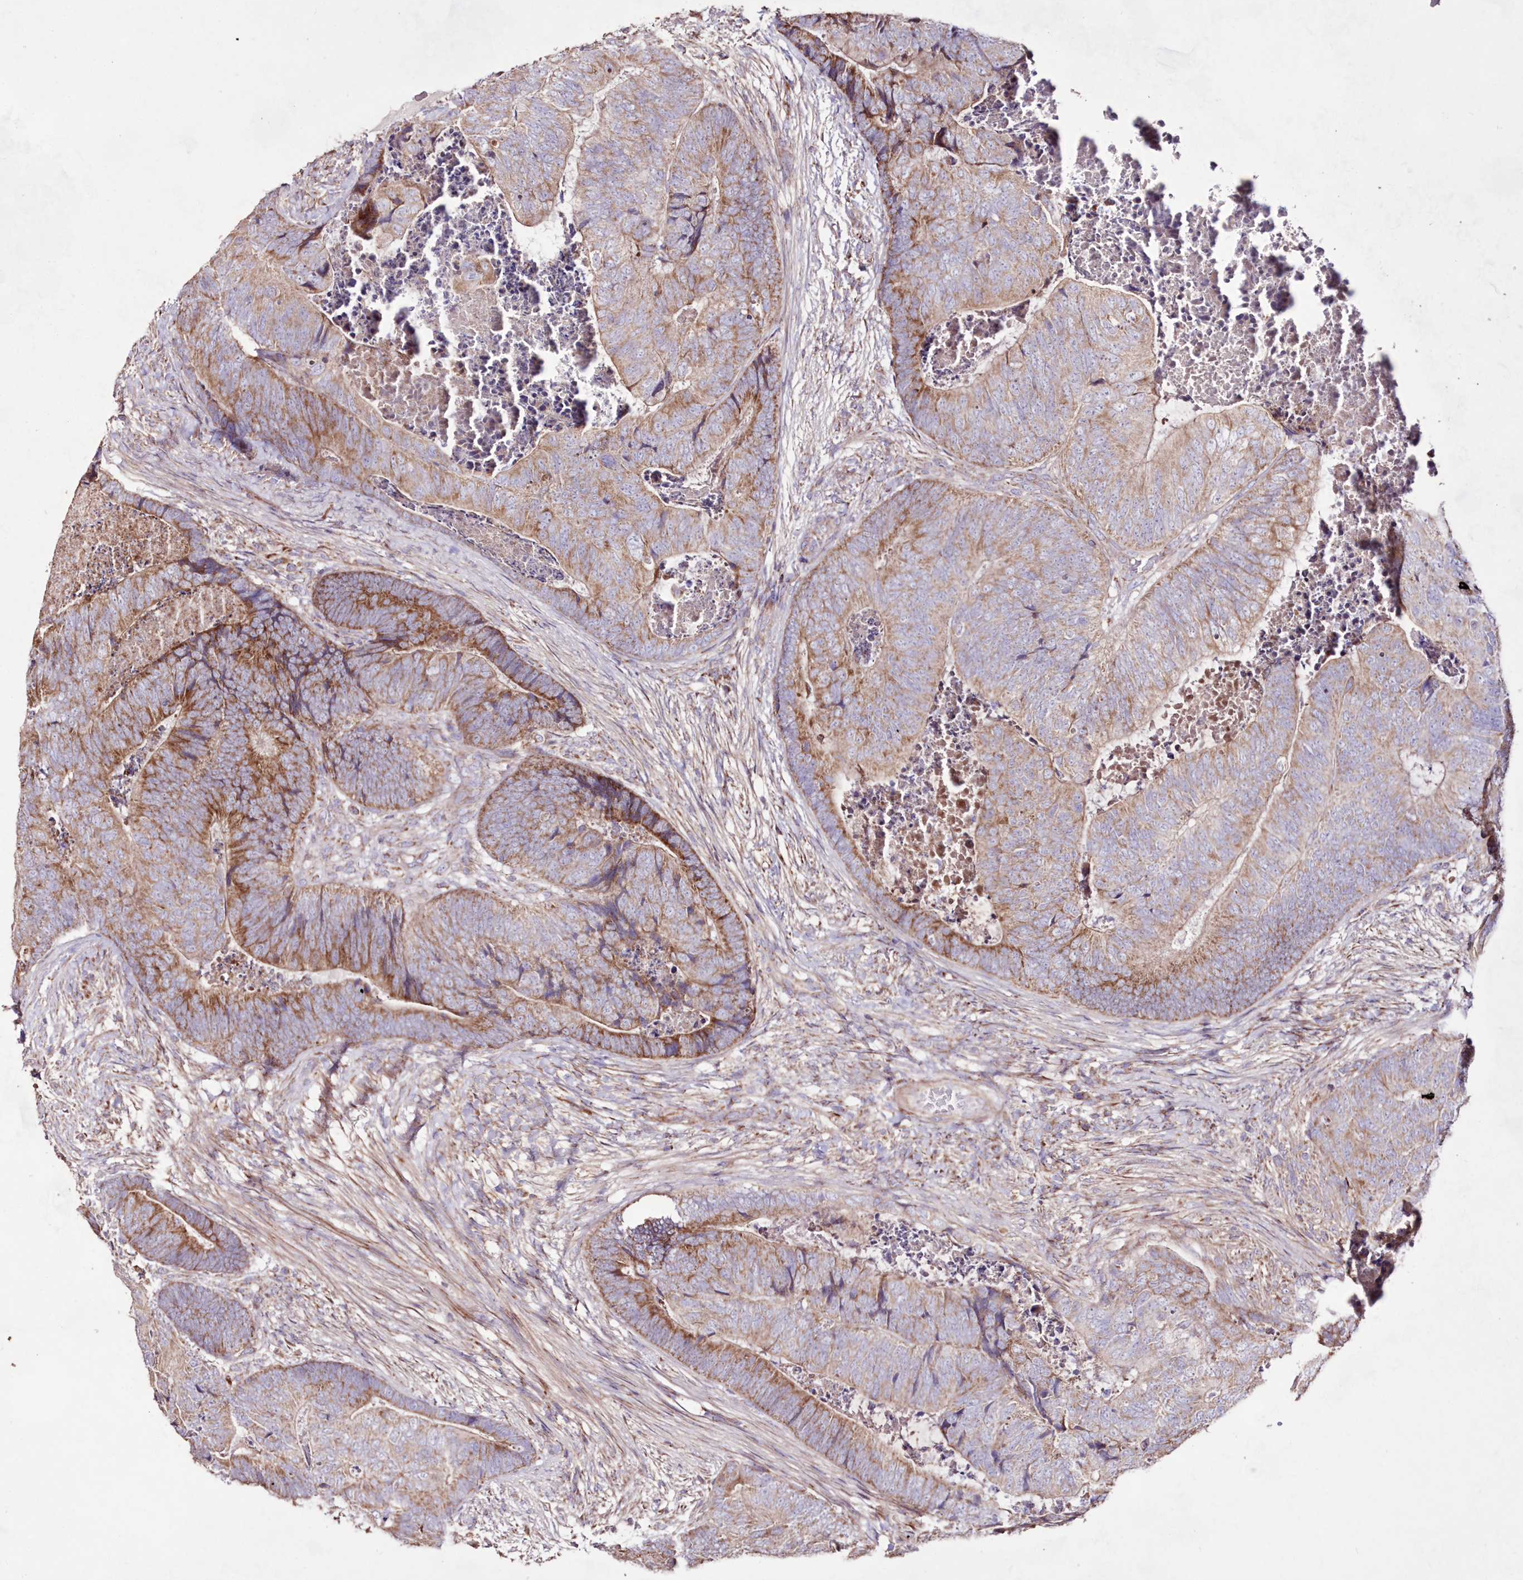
{"staining": {"intensity": "moderate", "quantity": ">75%", "location": "cytoplasmic/membranous"}, "tissue": "colorectal cancer", "cell_type": "Tumor cells", "image_type": "cancer", "snomed": [{"axis": "morphology", "description": "Adenocarcinoma, NOS"}, {"axis": "topography", "description": "Colon"}], "caption": "Tumor cells demonstrate medium levels of moderate cytoplasmic/membranous expression in about >75% of cells in human adenocarcinoma (colorectal).", "gene": "HADHB", "patient": {"sex": "female", "age": 67}}